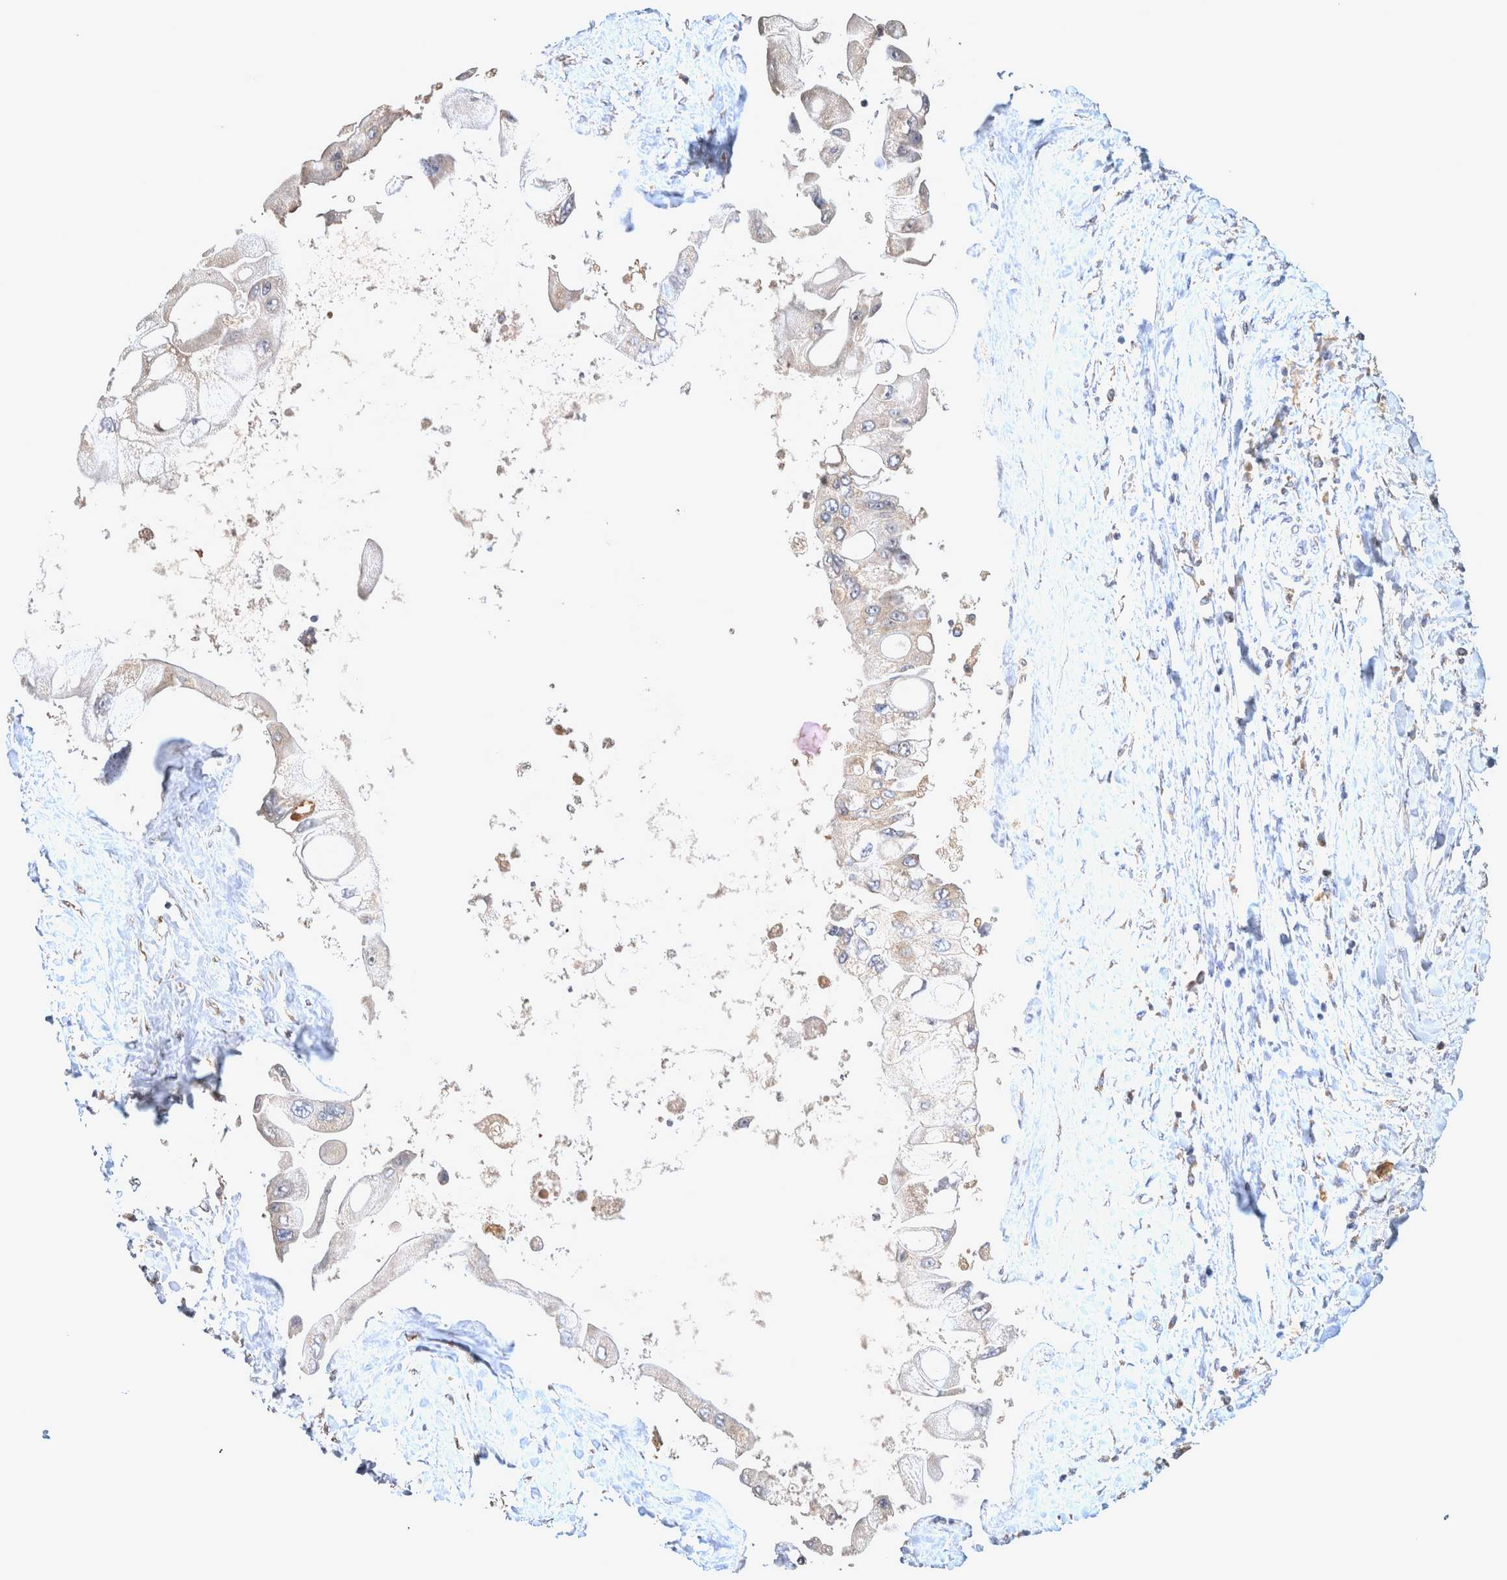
{"staining": {"intensity": "weak", "quantity": "<25%", "location": "cytoplasmic/membranous"}, "tissue": "liver cancer", "cell_type": "Tumor cells", "image_type": "cancer", "snomed": [{"axis": "morphology", "description": "Cholangiocarcinoma"}, {"axis": "topography", "description": "Liver"}], "caption": "Tumor cells show no significant protein expression in liver cancer (cholangiocarcinoma). Nuclei are stained in blue.", "gene": "ATXN2", "patient": {"sex": "male", "age": 50}}